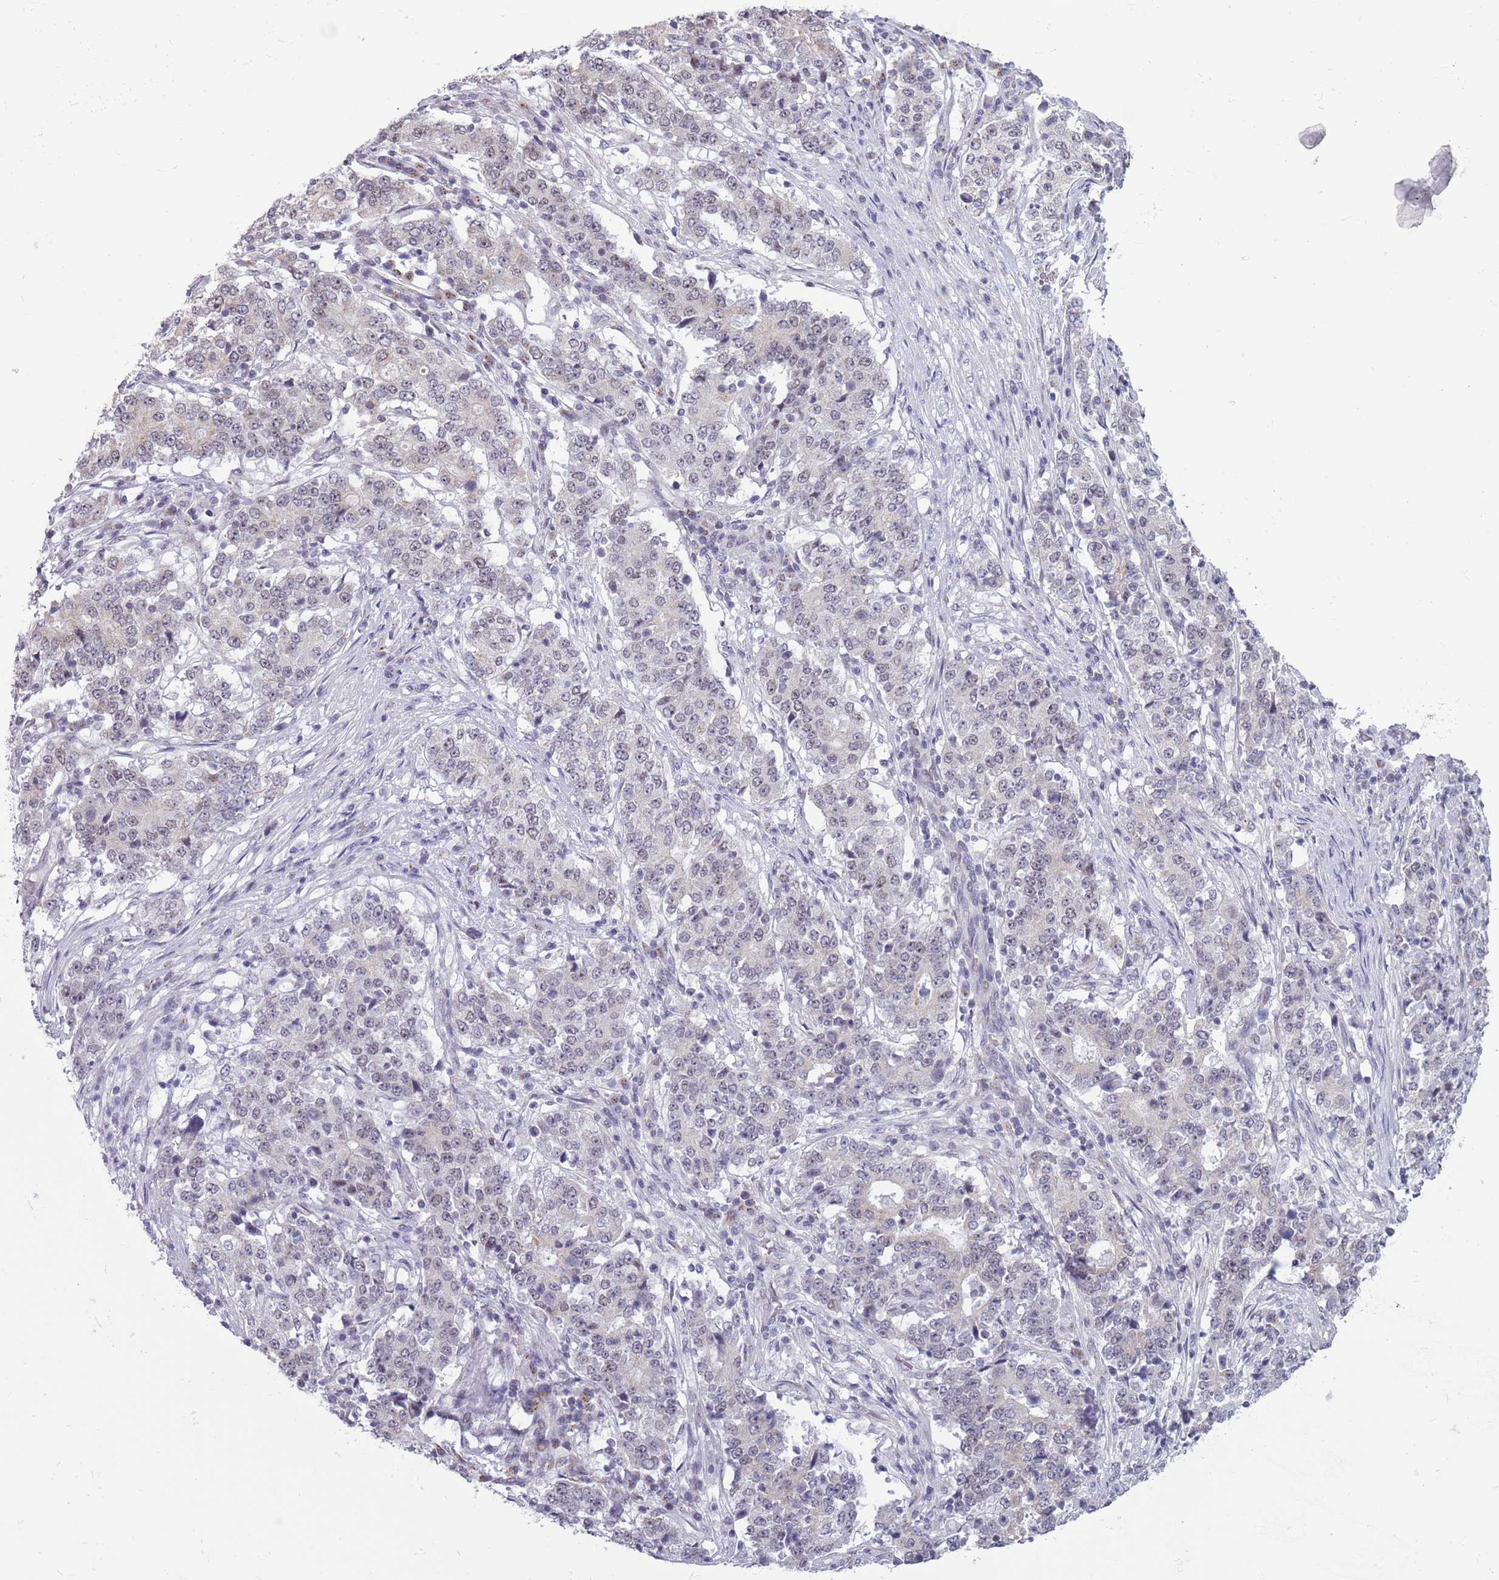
{"staining": {"intensity": "negative", "quantity": "none", "location": "none"}, "tissue": "stomach cancer", "cell_type": "Tumor cells", "image_type": "cancer", "snomed": [{"axis": "morphology", "description": "Adenocarcinoma, NOS"}, {"axis": "topography", "description": "Stomach"}], "caption": "IHC image of stomach adenocarcinoma stained for a protein (brown), which demonstrates no expression in tumor cells. Nuclei are stained in blue.", "gene": "ZKSCAN2", "patient": {"sex": "male", "age": 59}}